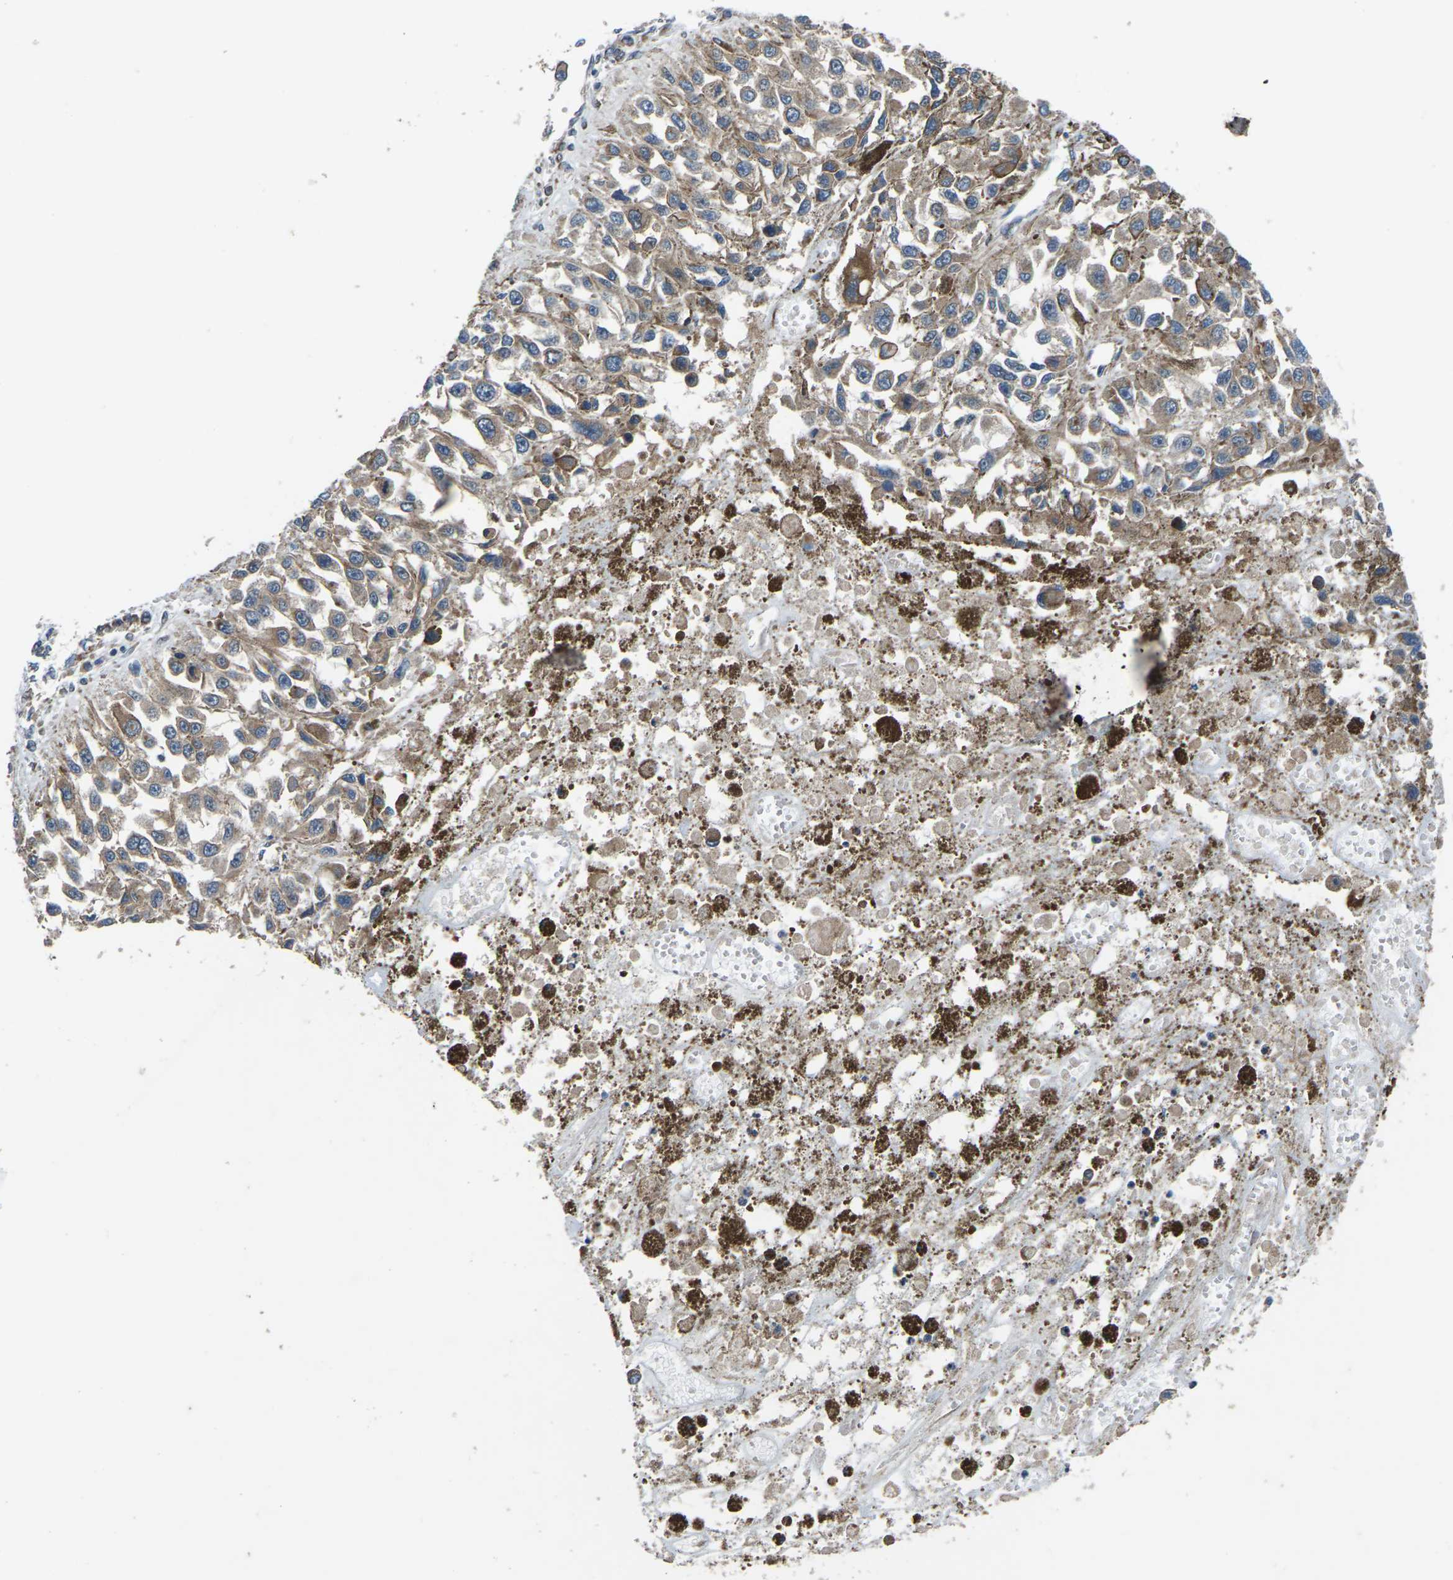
{"staining": {"intensity": "moderate", "quantity": ">75%", "location": "cytoplasmic/membranous"}, "tissue": "melanoma", "cell_type": "Tumor cells", "image_type": "cancer", "snomed": [{"axis": "morphology", "description": "Malignant melanoma, Metastatic site"}, {"axis": "topography", "description": "Lymph node"}], "caption": "Malignant melanoma (metastatic site) tissue displays moderate cytoplasmic/membranous positivity in approximately >75% of tumor cells", "gene": "GABRP", "patient": {"sex": "male", "age": 59}}